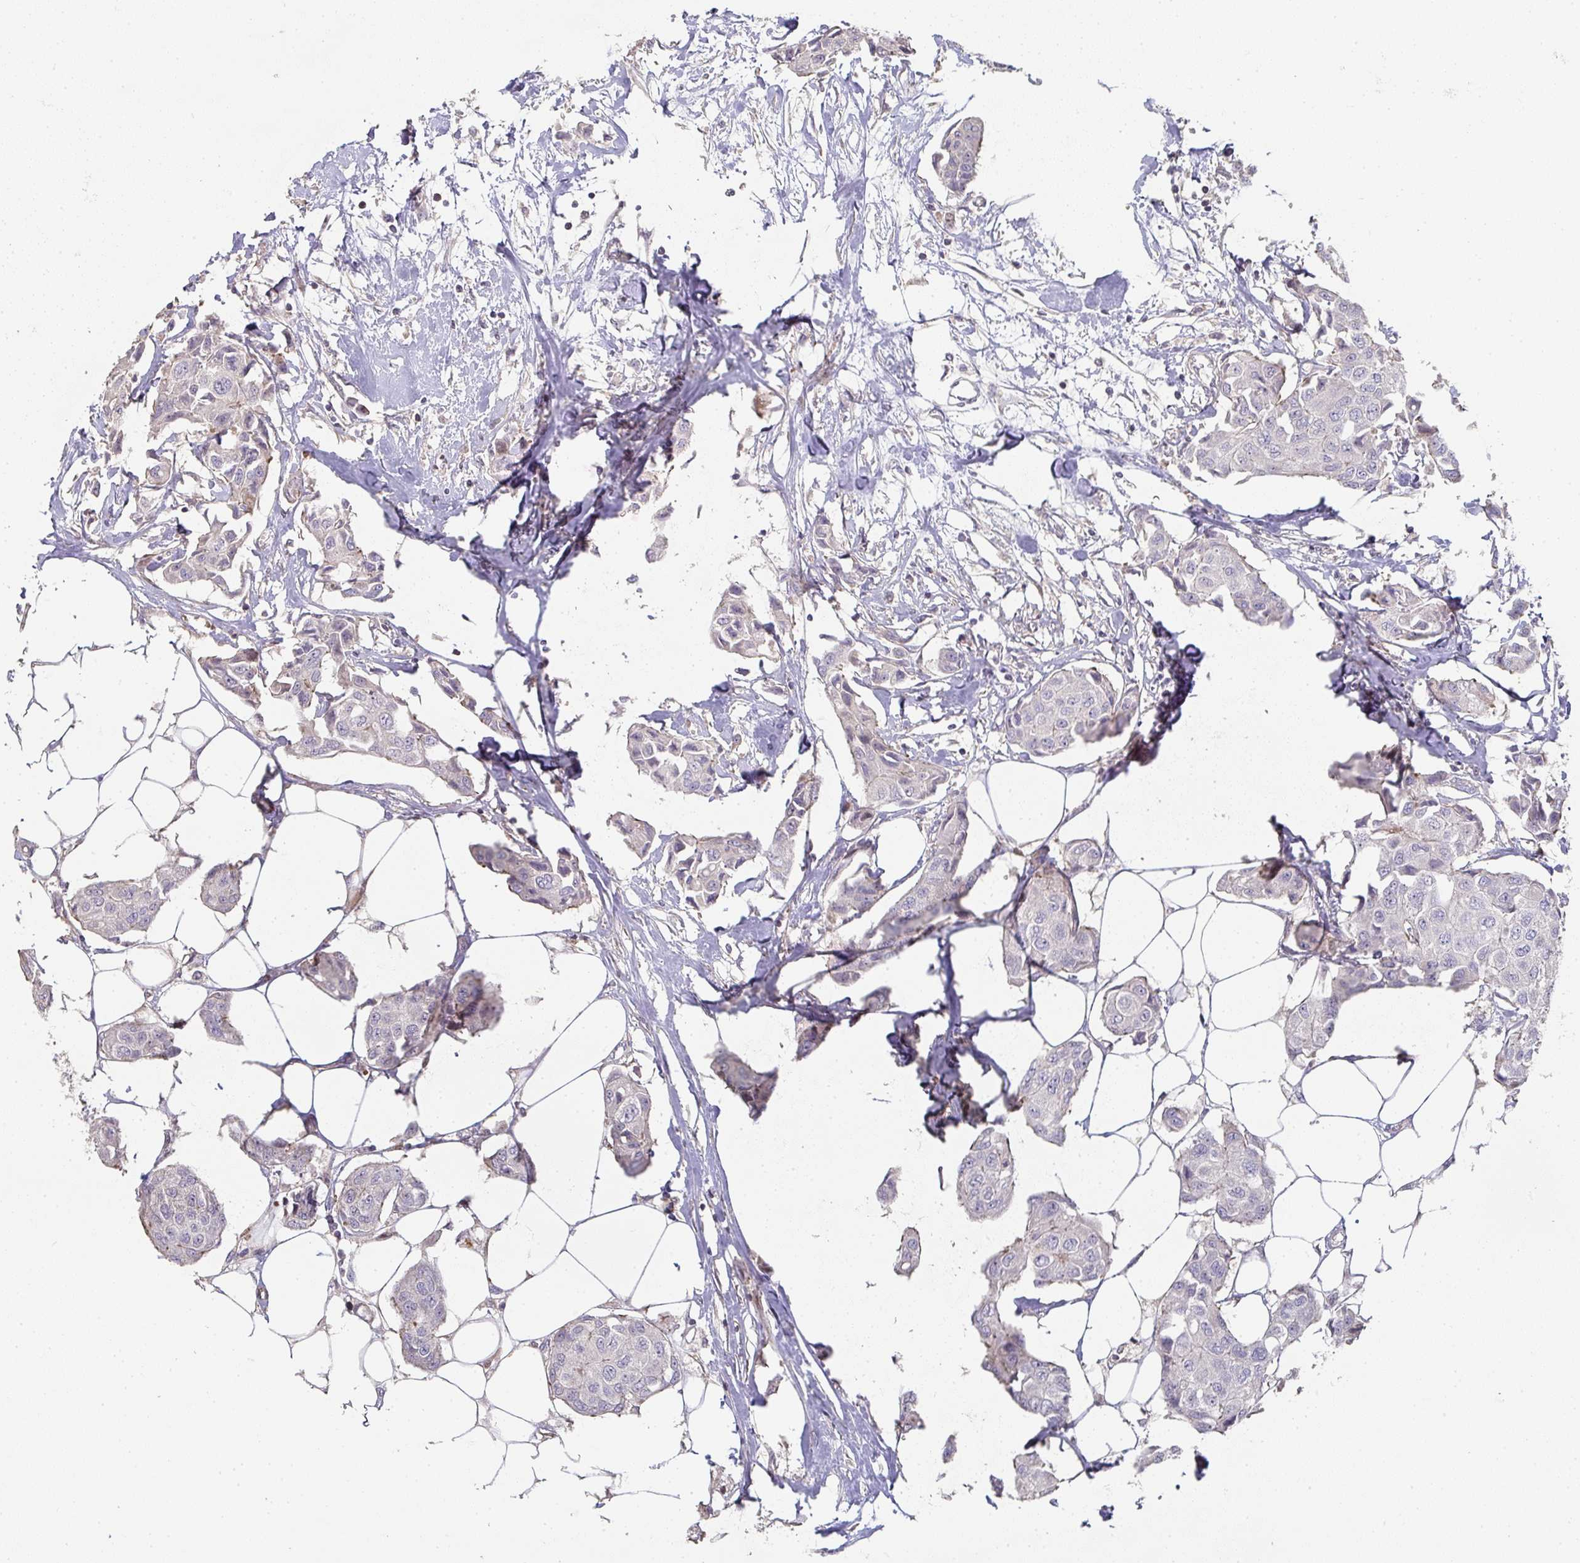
{"staining": {"intensity": "negative", "quantity": "none", "location": "none"}, "tissue": "breast cancer", "cell_type": "Tumor cells", "image_type": "cancer", "snomed": [{"axis": "morphology", "description": "Duct carcinoma"}, {"axis": "topography", "description": "Breast"}, {"axis": "topography", "description": "Lymph node"}], "caption": "Histopathology image shows no significant protein positivity in tumor cells of breast cancer. Brightfield microscopy of IHC stained with DAB (brown) and hematoxylin (blue), captured at high magnification.", "gene": "A1CF", "patient": {"sex": "female", "age": 80}}